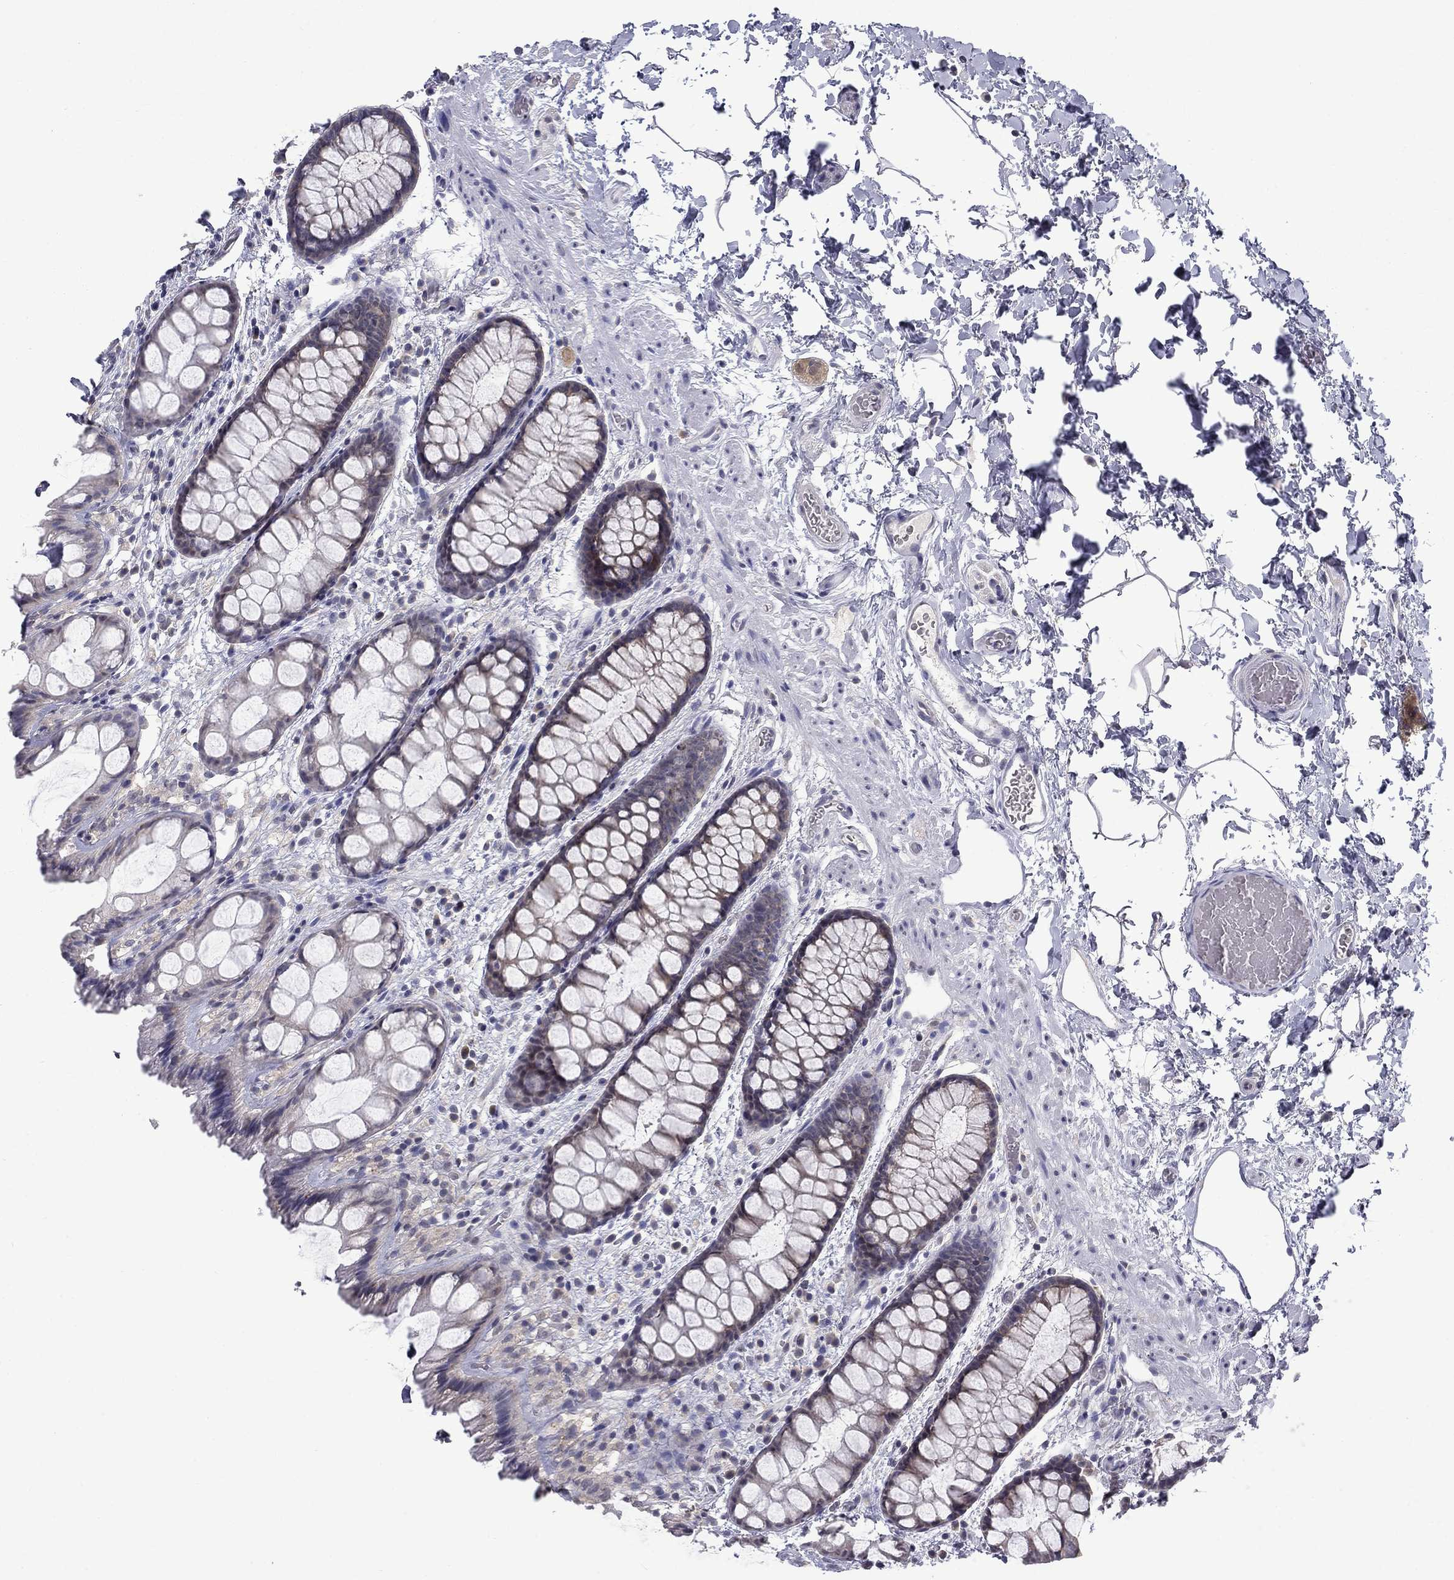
{"staining": {"intensity": "moderate", "quantity": "<25%", "location": "cytoplasmic/membranous"}, "tissue": "rectum", "cell_type": "Glandular cells", "image_type": "normal", "snomed": [{"axis": "morphology", "description": "Normal tissue, NOS"}, {"axis": "topography", "description": "Rectum"}], "caption": "Human rectum stained with a protein marker demonstrates moderate staining in glandular cells.", "gene": "PCBP2", "patient": {"sex": "female", "age": 62}}